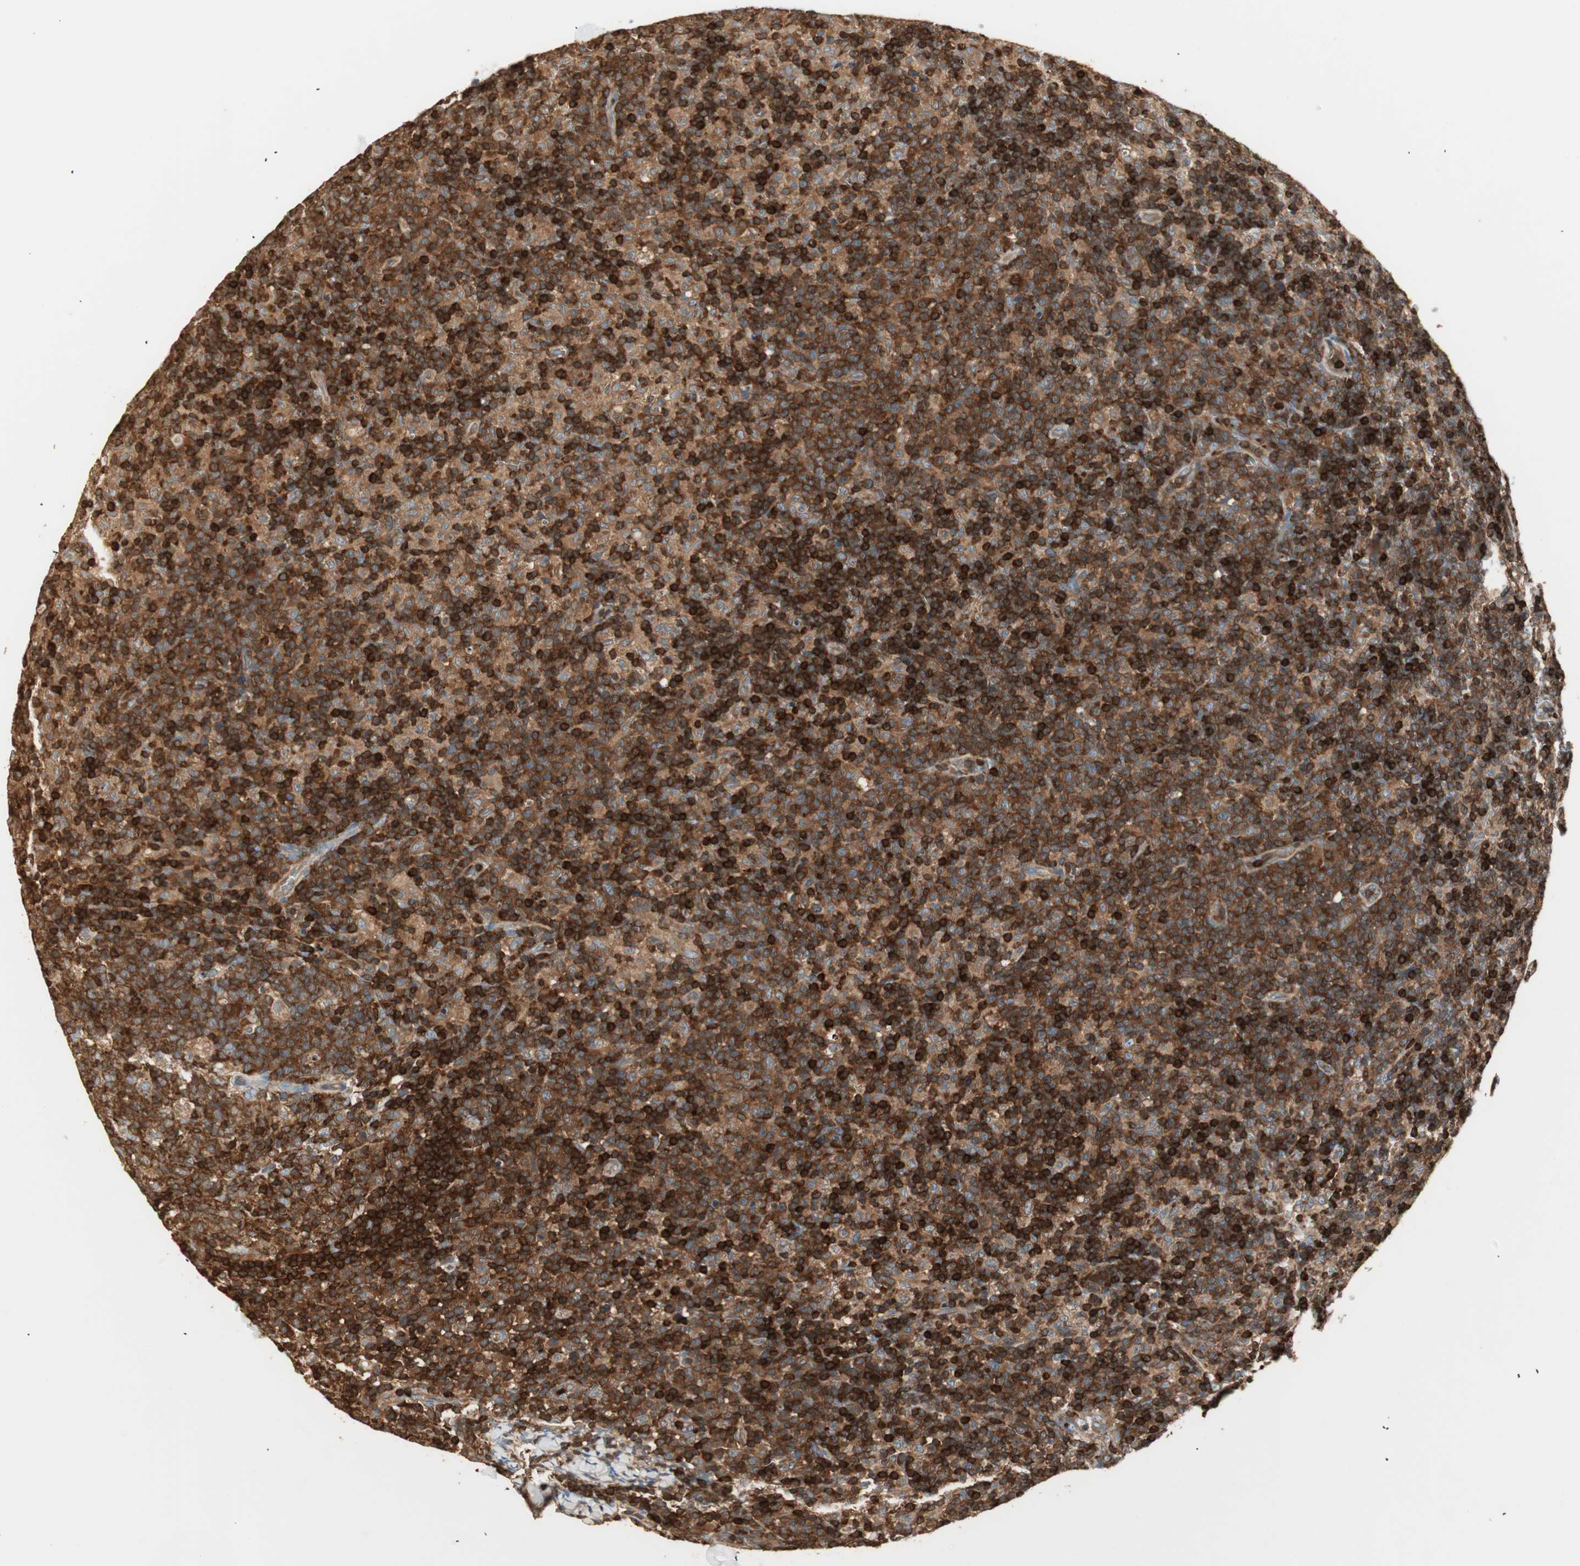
{"staining": {"intensity": "strong", "quantity": ">75%", "location": "cytoplasmic/membranous"}, "tissue": "lymph node", "cell_type": "Germinal center cells", "image_type": "normal", "snomed": [{"axis": "morphology", "description": "Normal tissue, NOS"}, {"axis": "morphology", "description": "Inflammation, NOS"}, {"axis": "topography", "description": "Lymph node"}], "caption": "The micrograph shows staining of unremarkable lymph node, revealing strong cytoplasmic/membranous protein expression (brown color) within germinal center cells. (DAB IHC with brightfield microscopy, high magnification).", "gene": "CRLF3", "patient": {"sex": "male", "age": 55}}